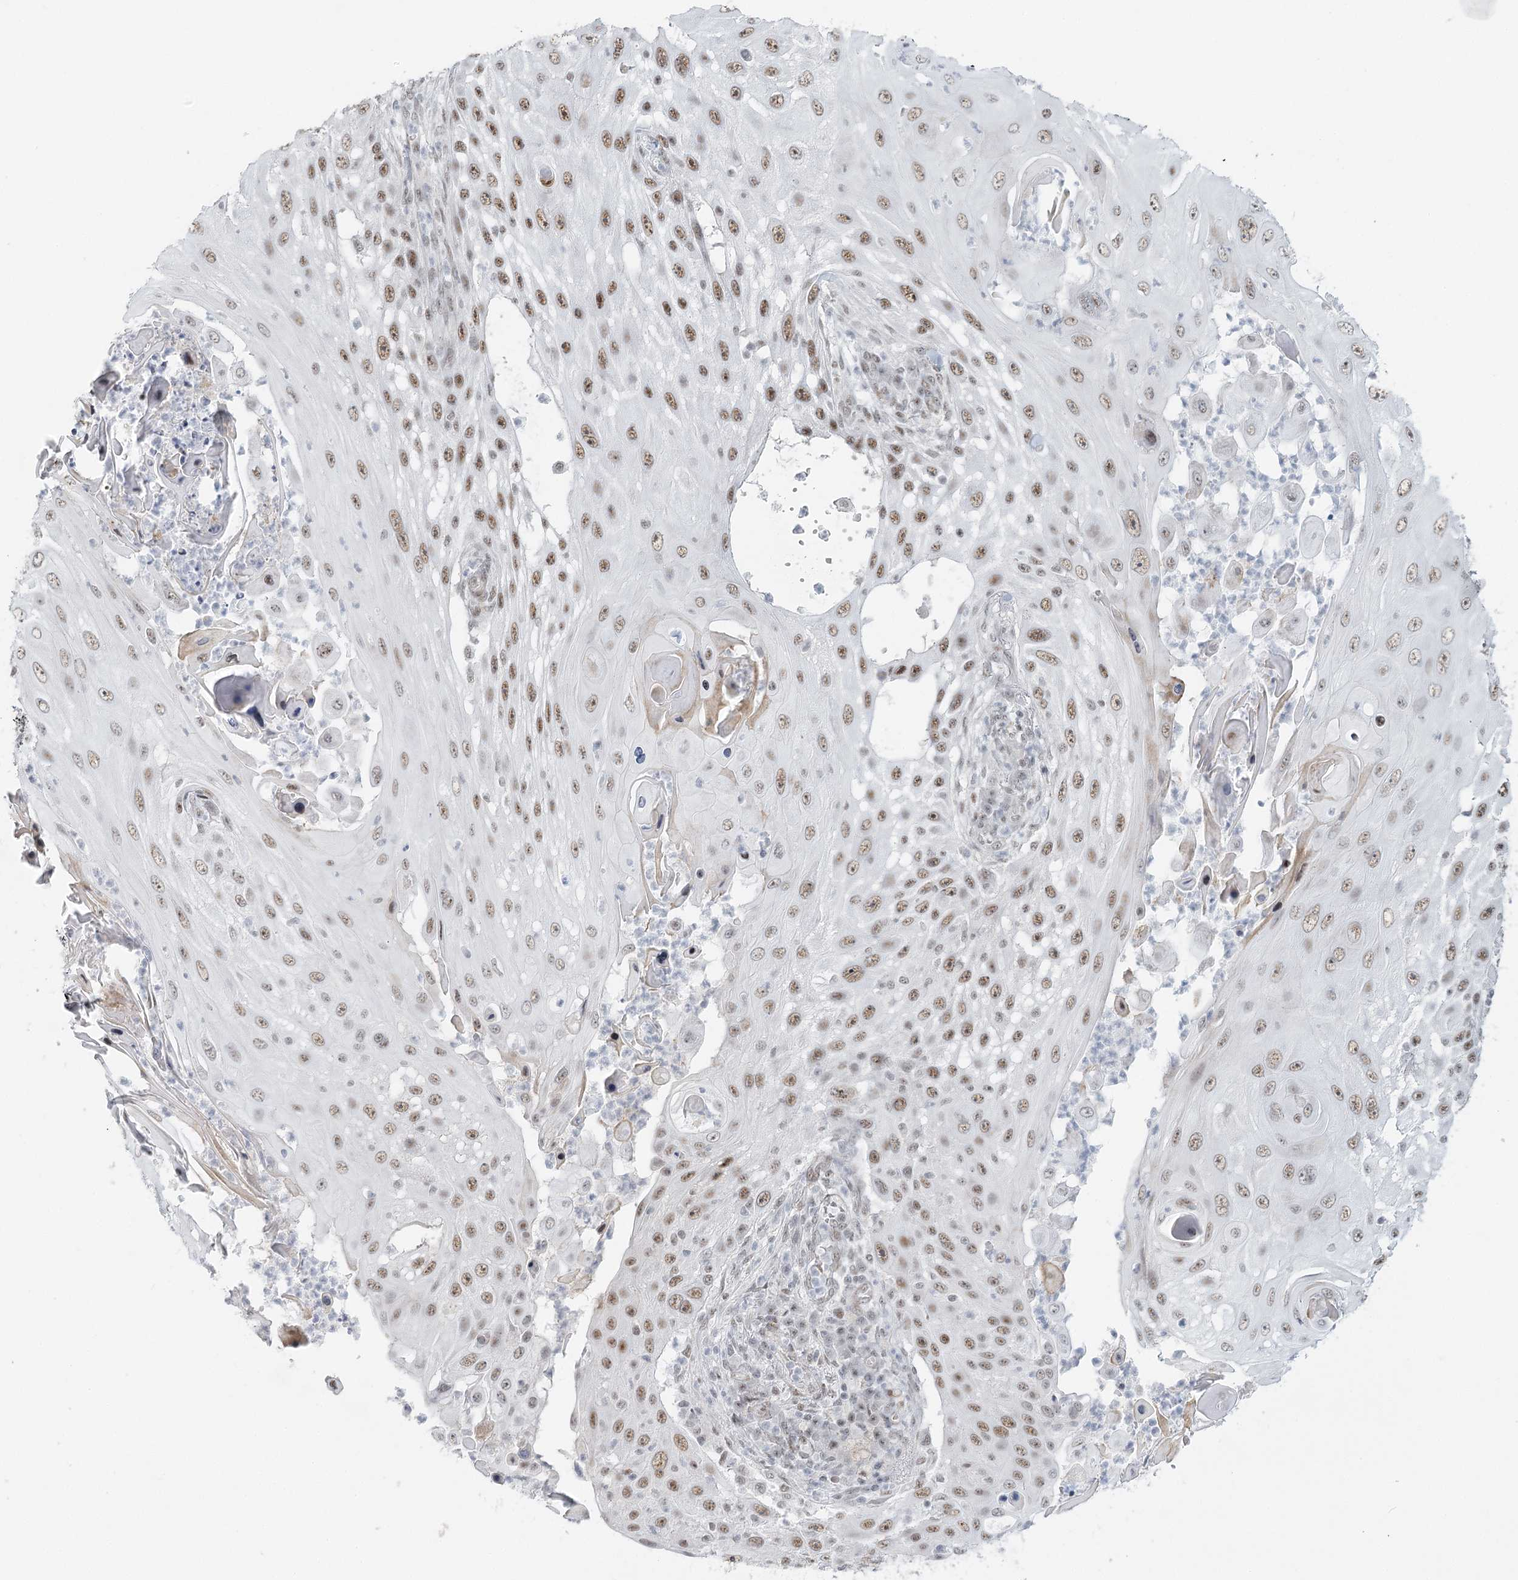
{"staining": {"intensity": "moderate", "quantity": ">75%", "location": "nuclear"}, "tissue": "skin cancer", "cell_type": "Tumor cells", "image_type": "cancer", "snomed": [{"axis": "morphology", "description": "Squamous cell carcinoma, NOS"}, {"axis": "topography", "description": "Skin"}], "caption": "Immunohistochemistry photomicrograph of human skin cancer stained for a protein (brown), which exhibits medium levels of moderate nuclear expression in approximately >75% of tumor cells.", "gene": "U2SURP", "patient": {"sex": "female", "age": 44}}